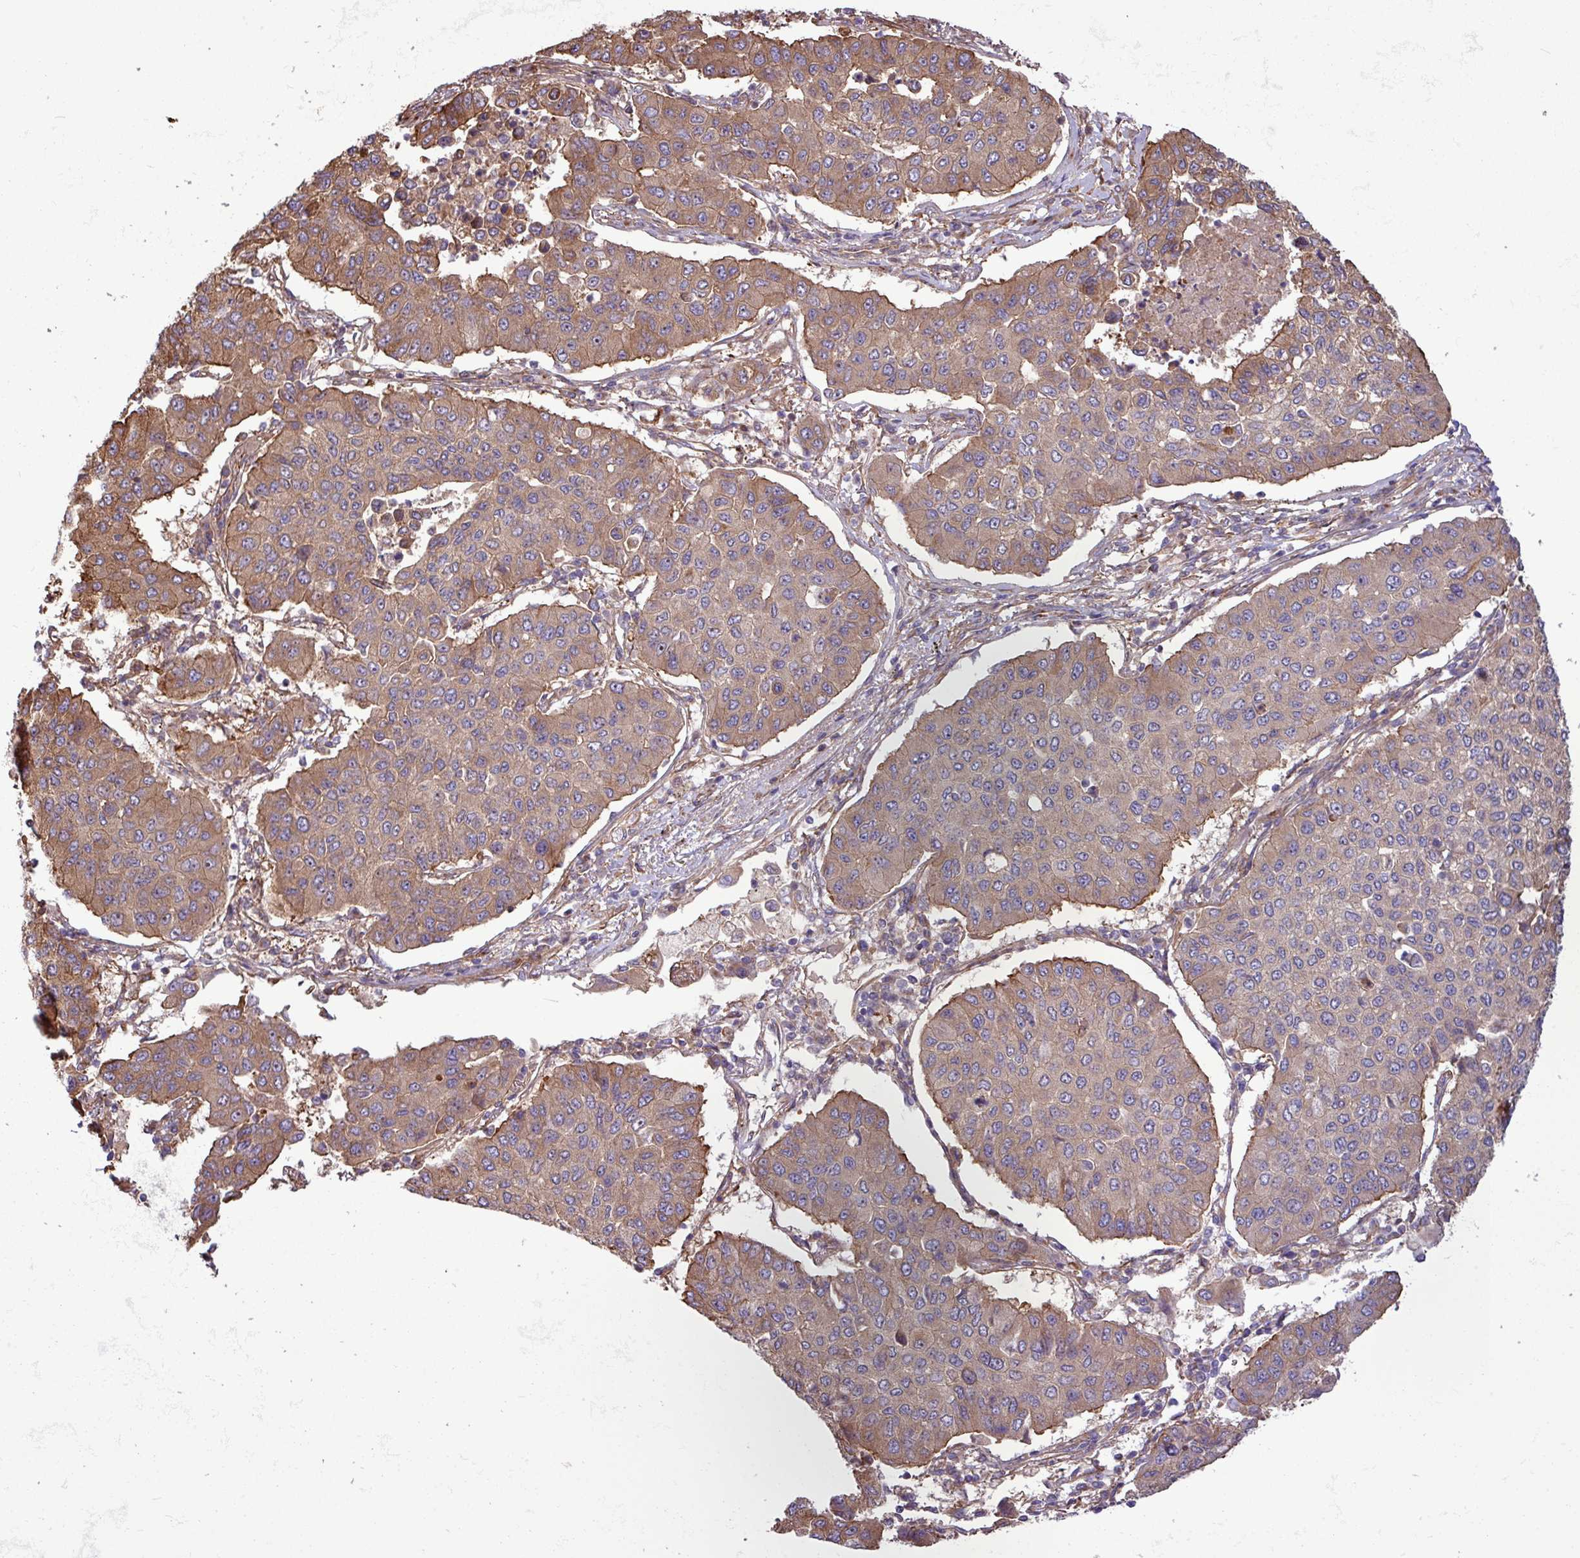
{"staining": {"intensity": "moderate", "quantity": ">75%", "location": "cytoplasmic/membranous"}, "tissue": "lung cancer", "cell_type": "Tumor cells", "image_type": "cancer", "snomed": [{"axis": "morphology", "description": "Squamous cell carcinoma, NOS"}, {"axis": "topography", "description": "Lung"}], "caption": "Immunohistochemical staining of human squamous cell carcinoma (lung) displays medium levels of moderate cytoplasmic/membranous staining in approximately >75% of tumor cells.", "gene": "ZNF300", "patient": {"sex": "male", "age": 74}}